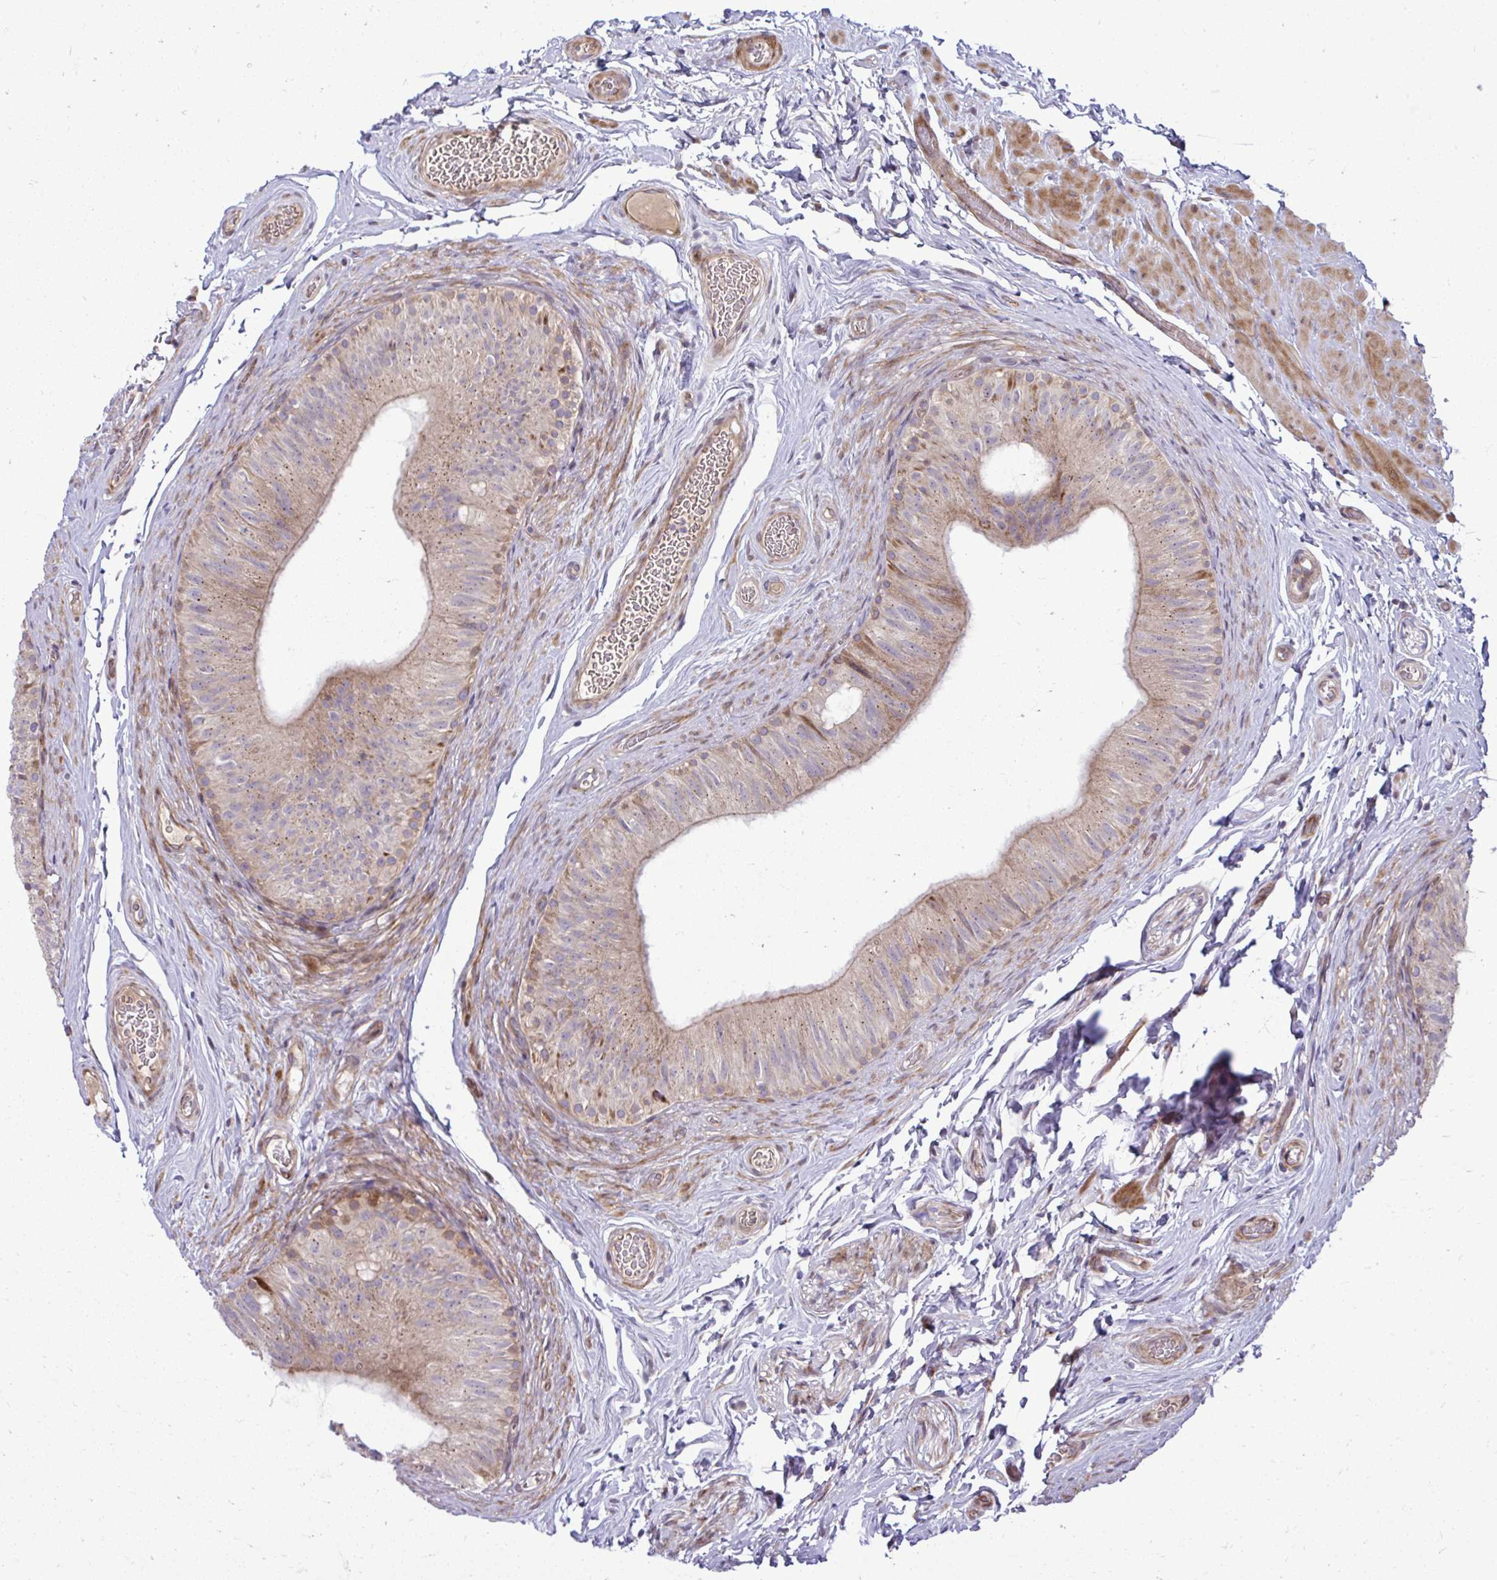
{"staining": {"intensity": "weak", "quantity": "25%-75%", "location": "cytoplasmic/membranous"}, "tissue": "epididymis", "cell_type": "Glandular cells", "image_type": "normal", "snomed": [{"axis": "morphology", "description": "Normal tissue, NOS"}, {"axis": "topography", "description": "Epididymis, spermatic cord, NOS"}, {"axis": "topography", "description": "Epididymis"}], "caption": "Protein analysis of unremarkable epididymis shows weak cytoplasmic/membranous staining in about 25%-75% of glandular cells.", "gene": "ZSCAN9", "patient": {"sex": "male", "age": 31}}